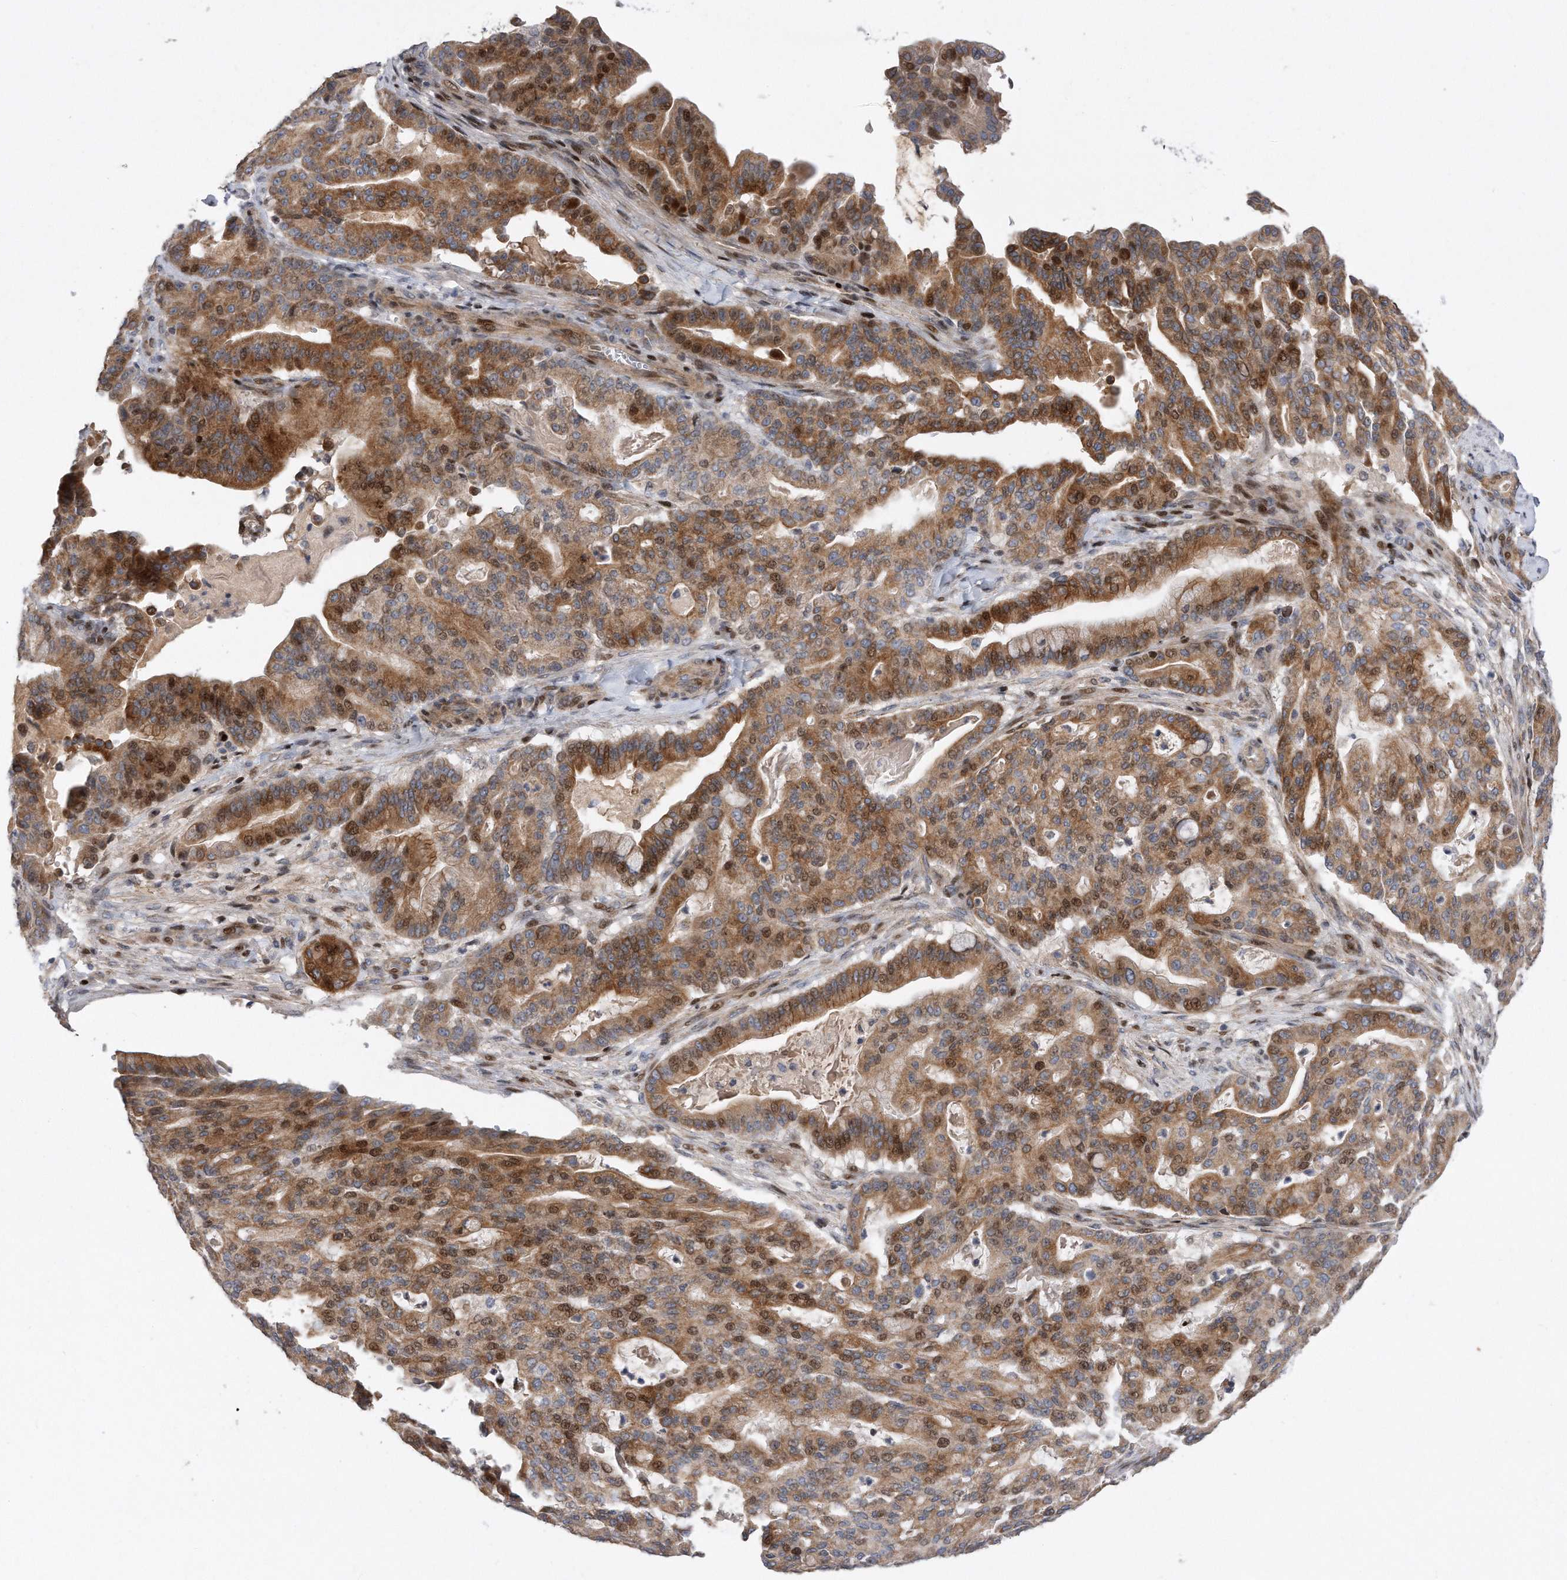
{"staining": {"intensity": "strong", "quantity": ">75%", "location": "cytoplasmic/membranous,nuclear"}, "tissue": "pancreatic cancer", "cell_type": "Tumor cells", "image_type": "cancer", "snomed": [{"axis": "morphology", "description": "Adenocarcinoma, NOS"}, {"axis": "topography", "description": "Pancreas"}], "caption": "A high amount of strong cytoplasmic/membranous and nuclear staining is present in about >75% of tumor cells in pancreatic cancer (adenocarcinoma) tissue.", "gene": "CDH12", "patient": {"sex": "male", "age": 63}}